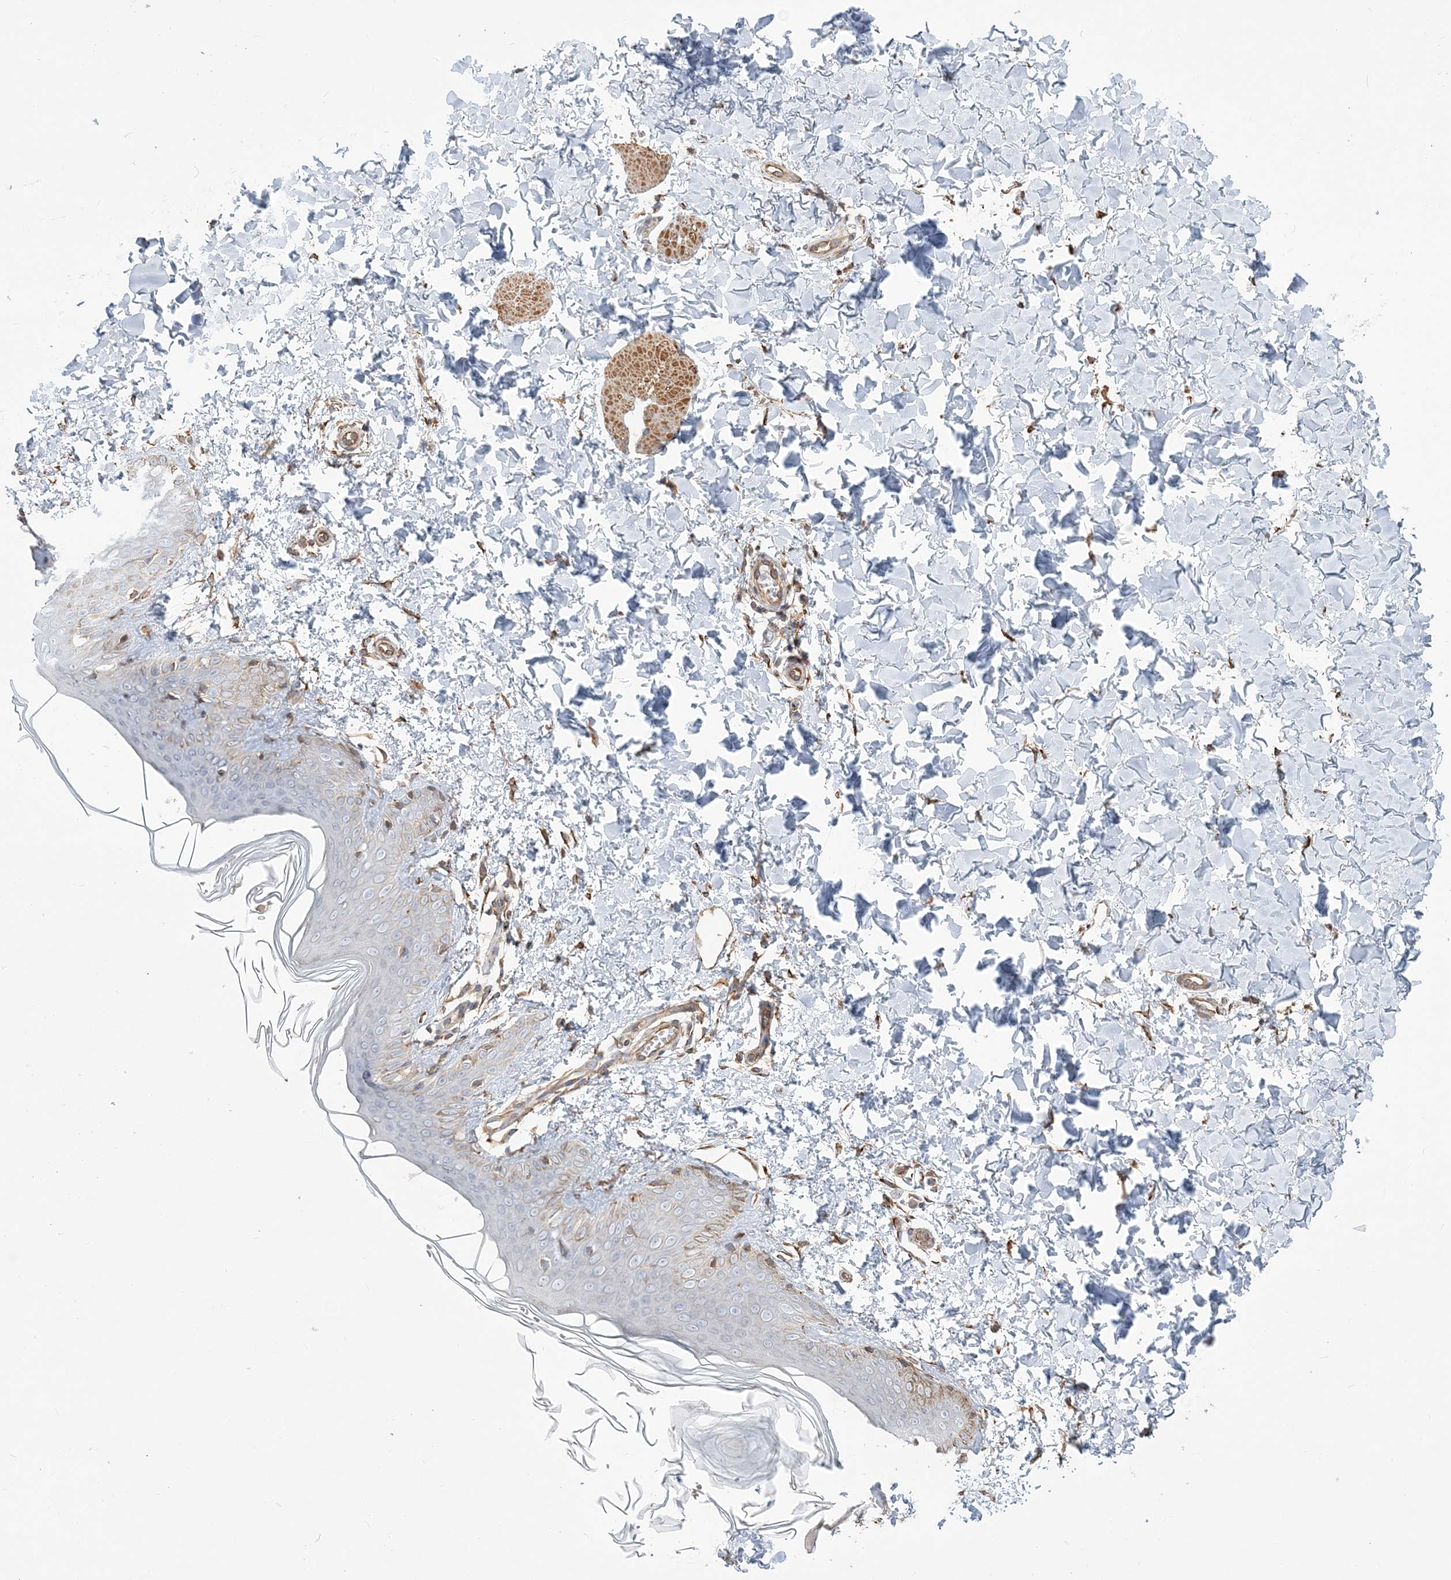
{"staining": {"intensity": "moderate", "quantity": ">75%", "location": "cytoplasmic/membranous"}, "tissue": "skin", "cell_type": "Fibroblasts", "image_type": "normal", "snomed": [{"axis": "morphology", "description": "Normal tissue, NOS"}, {"axis": "topography", "description": "Skin"}], "caption": "Immunohistochemical staining of normal human skin displays moderate cytoplasmic/membranous protein staining in approximately >75% of fibroblasts.", "gene": "ZNF821", "patient": {"sex": "male", "age": 36}}